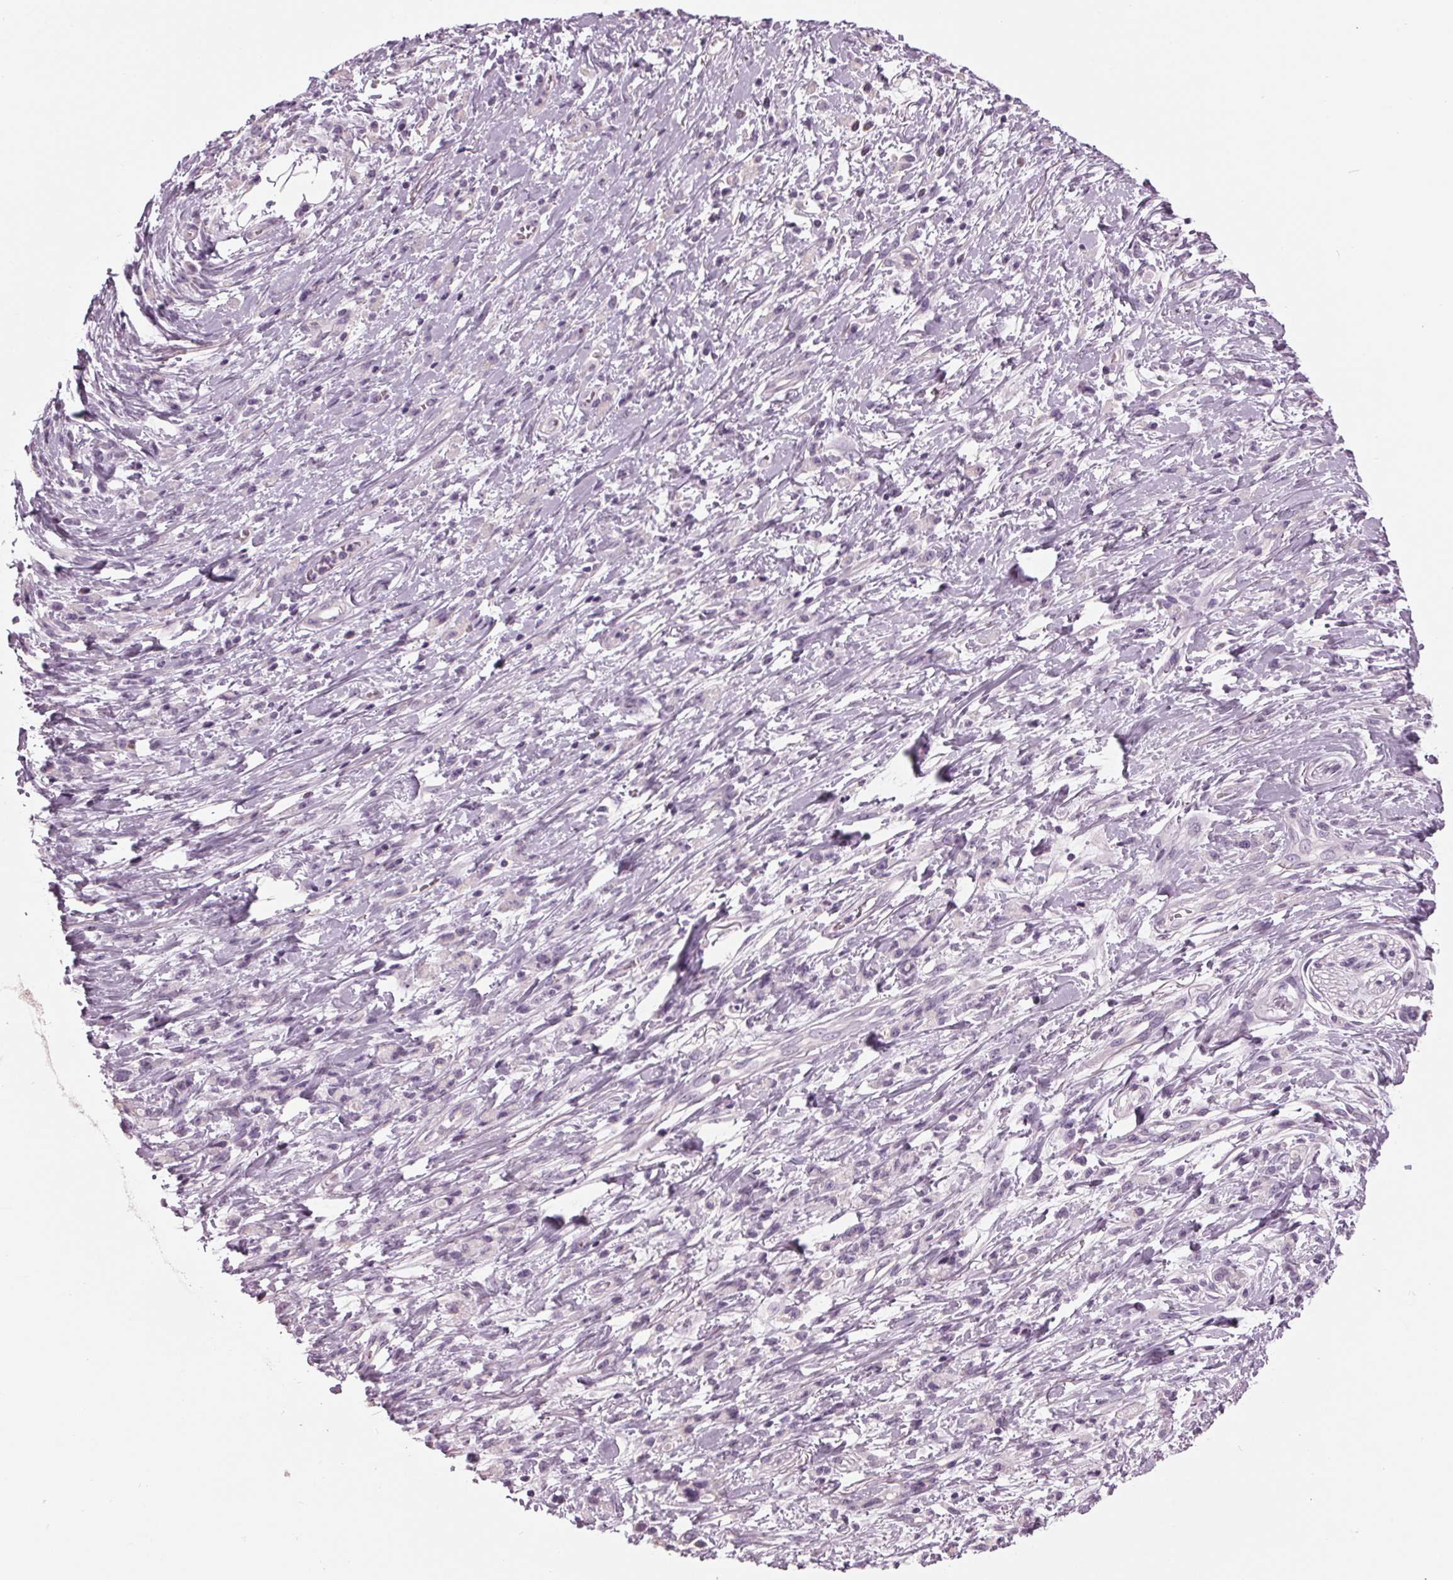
{"staining": {"intensity": "negative", "quantity": "none", "location": "none"}, "tissue": "stomach cancer", "cell_type": "Tumor cells", "image_type": "cancer", "snomed": [{"axis": "morphology", "description": "Adenocarcinoma, NOS"}, {"axis": "topography", "description": "Stomach"}], "caption": "This is an immunohistochemistry histopathology image of human stomach adenocarcinoma. There is no positivity in tumor cells.", "gene": "TNNC2", "patient": {"sex": "female", "age": 84}}